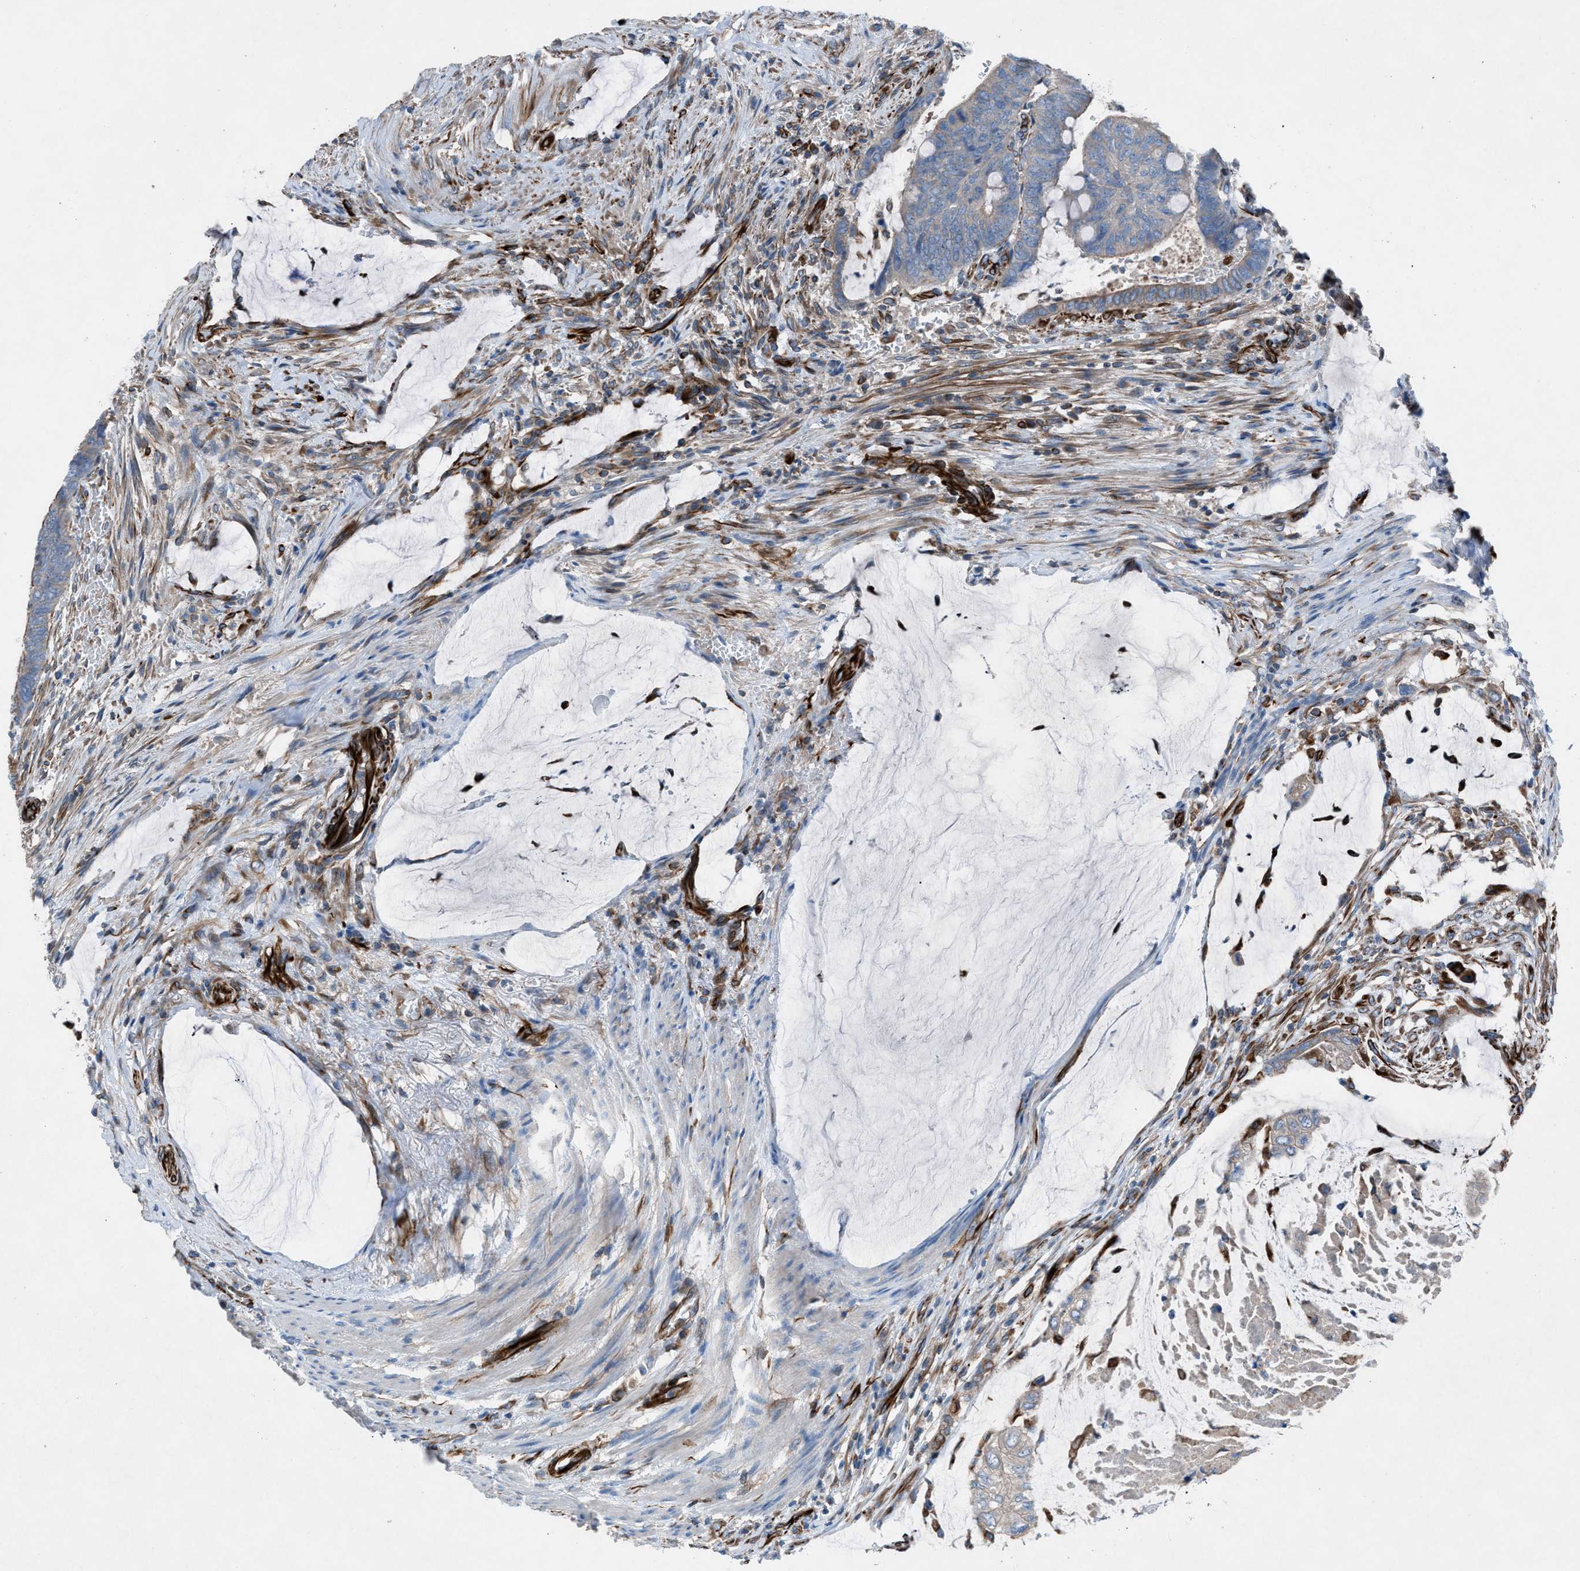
{"staining": {"intensity": "weak", "quantity": ">75%", "location": "cytoplasmic/membranous"}, "tissue": "colorectal cancer", "cell_type": "Tumor cells", "image_type": "cancer", "snomed": [{"axis": "morphology", "description": "Normal tissue, NOS"}, {"axis": "morphology", "description": "Adenocarcinoma, NOS"}, {"axis": "topography", "description": "Rectum"}], "caption": "IHC histopathology image of human adenocarcinoma (colorectal) stained for a protein (brown), which shows low levels of weak cytoplasmic/membranous expression in about >75% of tumor cells.", "gene": "CABP7", "patient": {"sex": "male", "age": 92}}